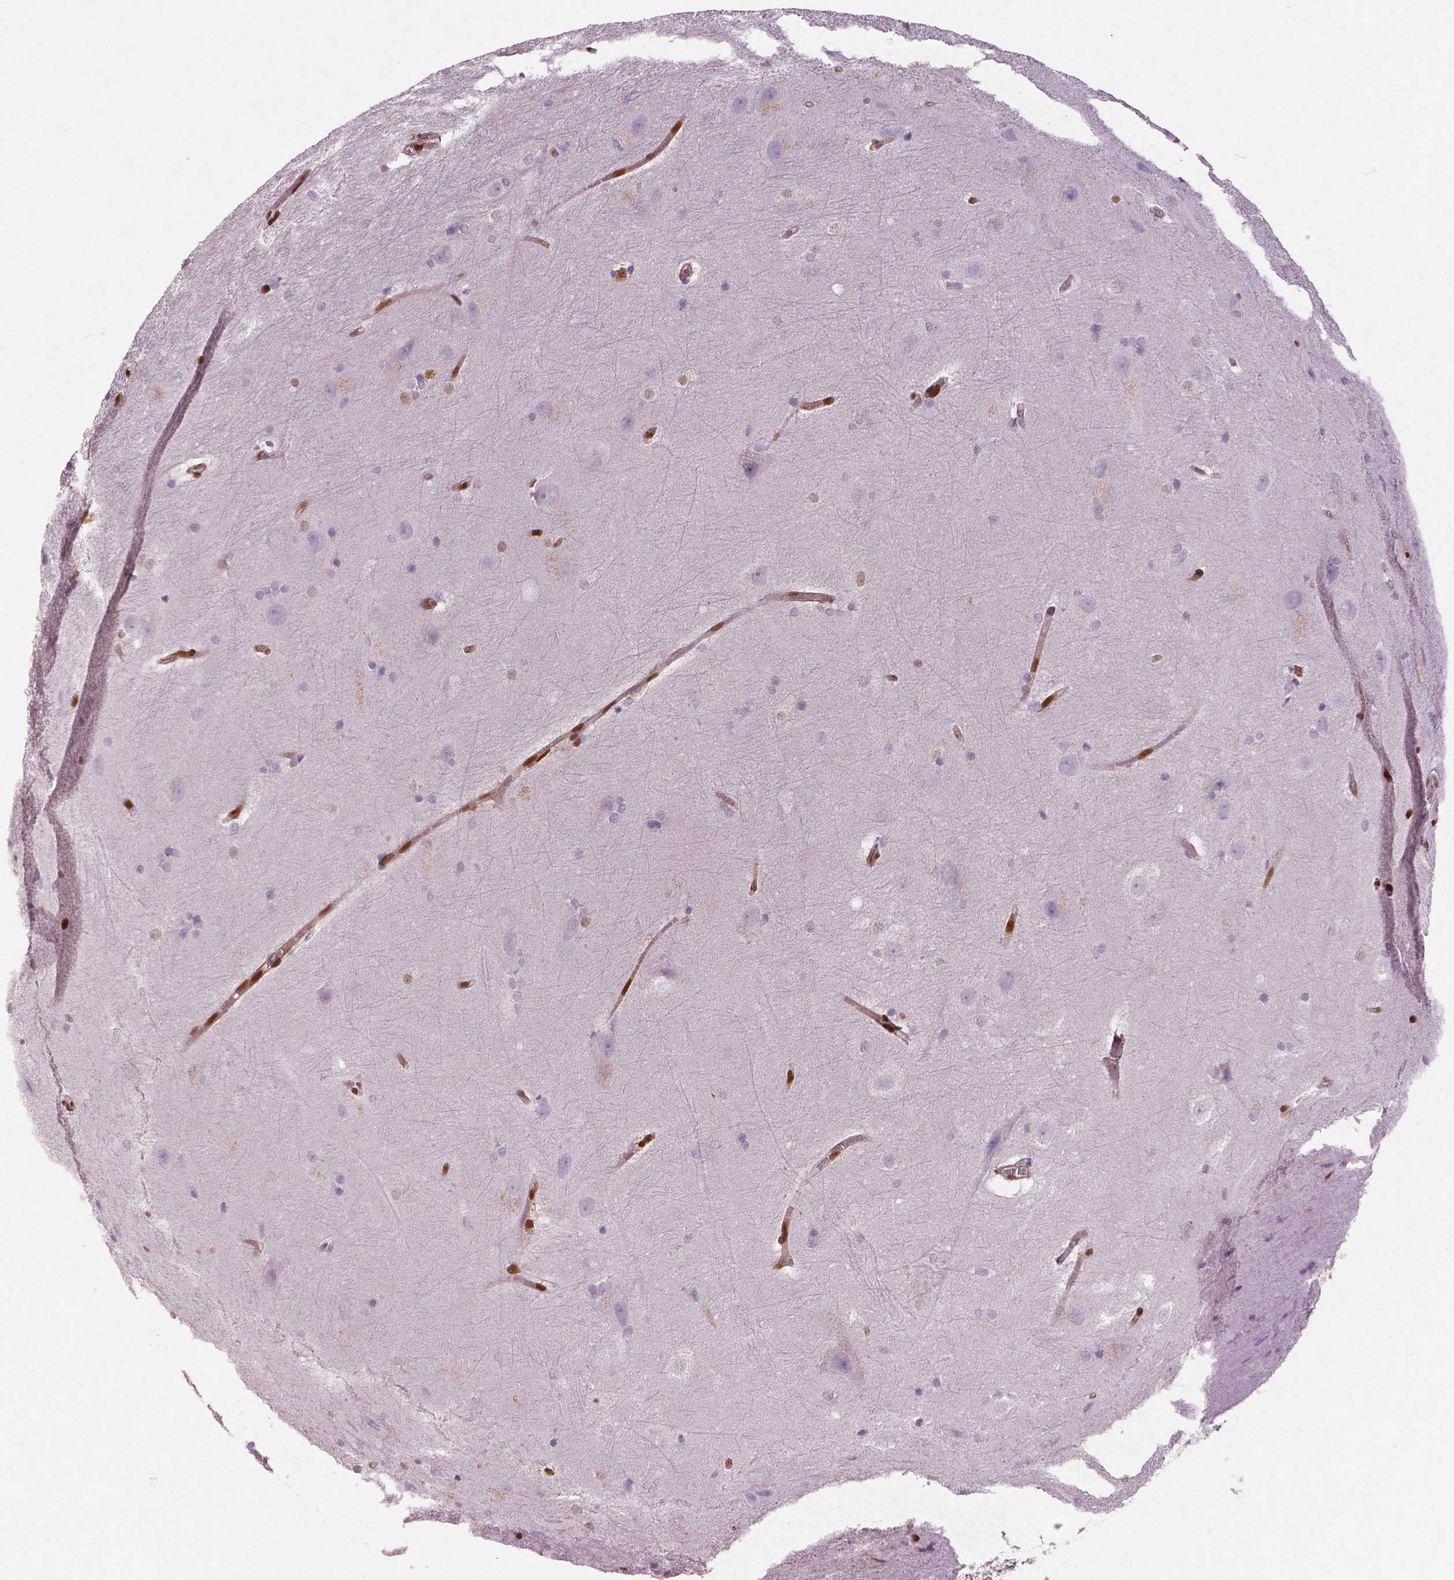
{"staining": {"intensity": "moderate", "quantity": "<25%", "location": "nuclear"}, "tissue": "hippocampus", "cell_type": "Glial cells", "image_type": "normal", "snomed": [{"axis": "morphology", "description": "Normal tissue, NOS"}, {"axis": "topography", "description": "Cerebral cortex"}, {"axis": "topography", "description": "Hippocampus"}], "caption": "Immunohistochemical staining of normal hippocampus demonstrates low levels of moderate nuclear positivity in about <25% of glial cells.", "gene": "WWTR1", "patient": {"sex": "female", "age": 19}}